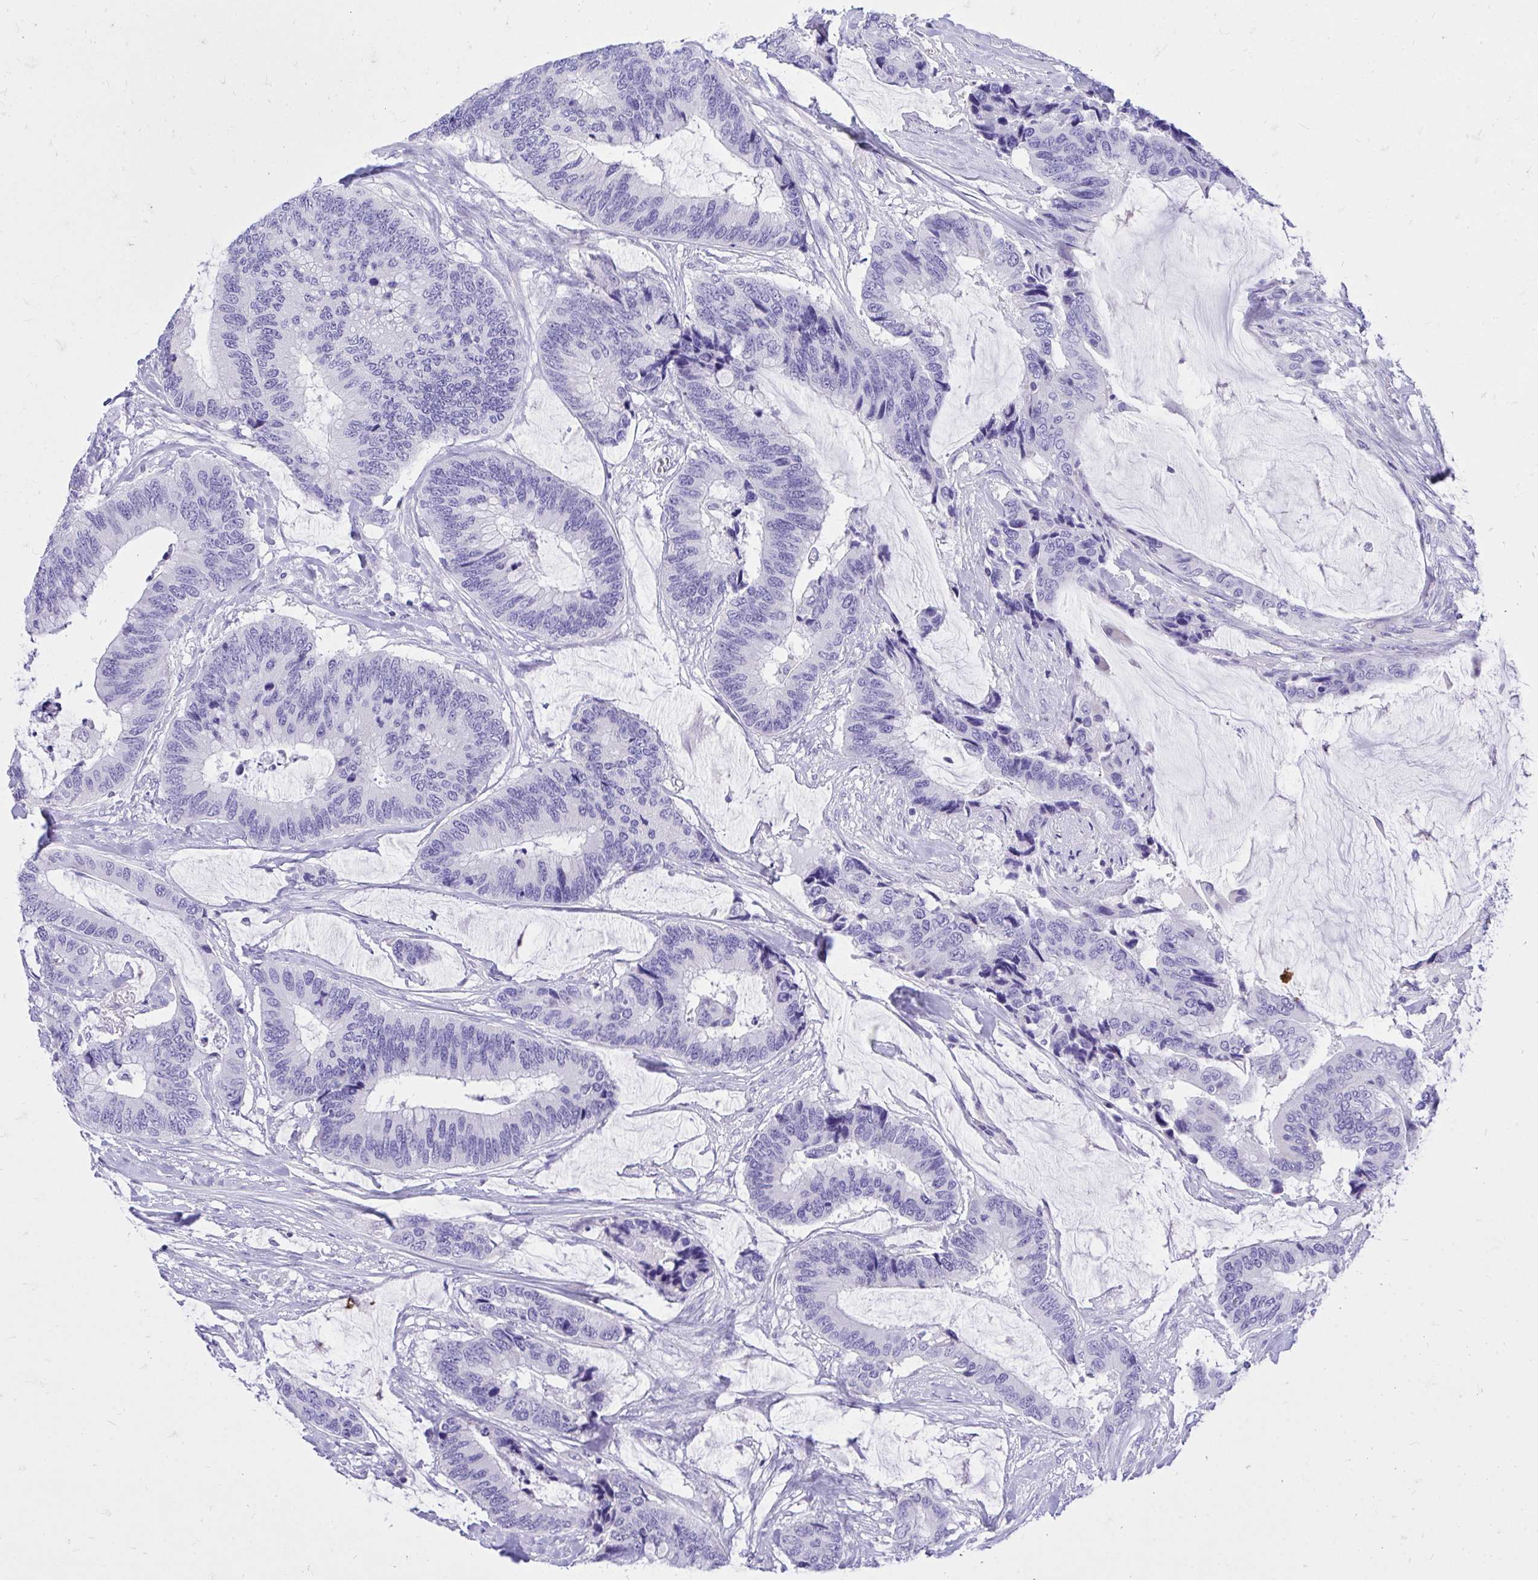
{"staining": {"intensity": "negative", "quantity": "none", "location": "none"}, "tissue": "colorectal cancer", "cell_type": "Tumor cells", "image_type": "cancer", "snomed": [{"axis": "morphology", "description": "Adenocarcinoma, NOS"}, {"axis": "topography", "description": "Rectum"}], "caption": "Immunohistochemistry photomicrograph of colorectal adenocarcinoma stained for a protein (brown), which exhibits no staining in tumor cells.", "gene": "MON1A", "patient": {"sex": "female", "age": 59}}